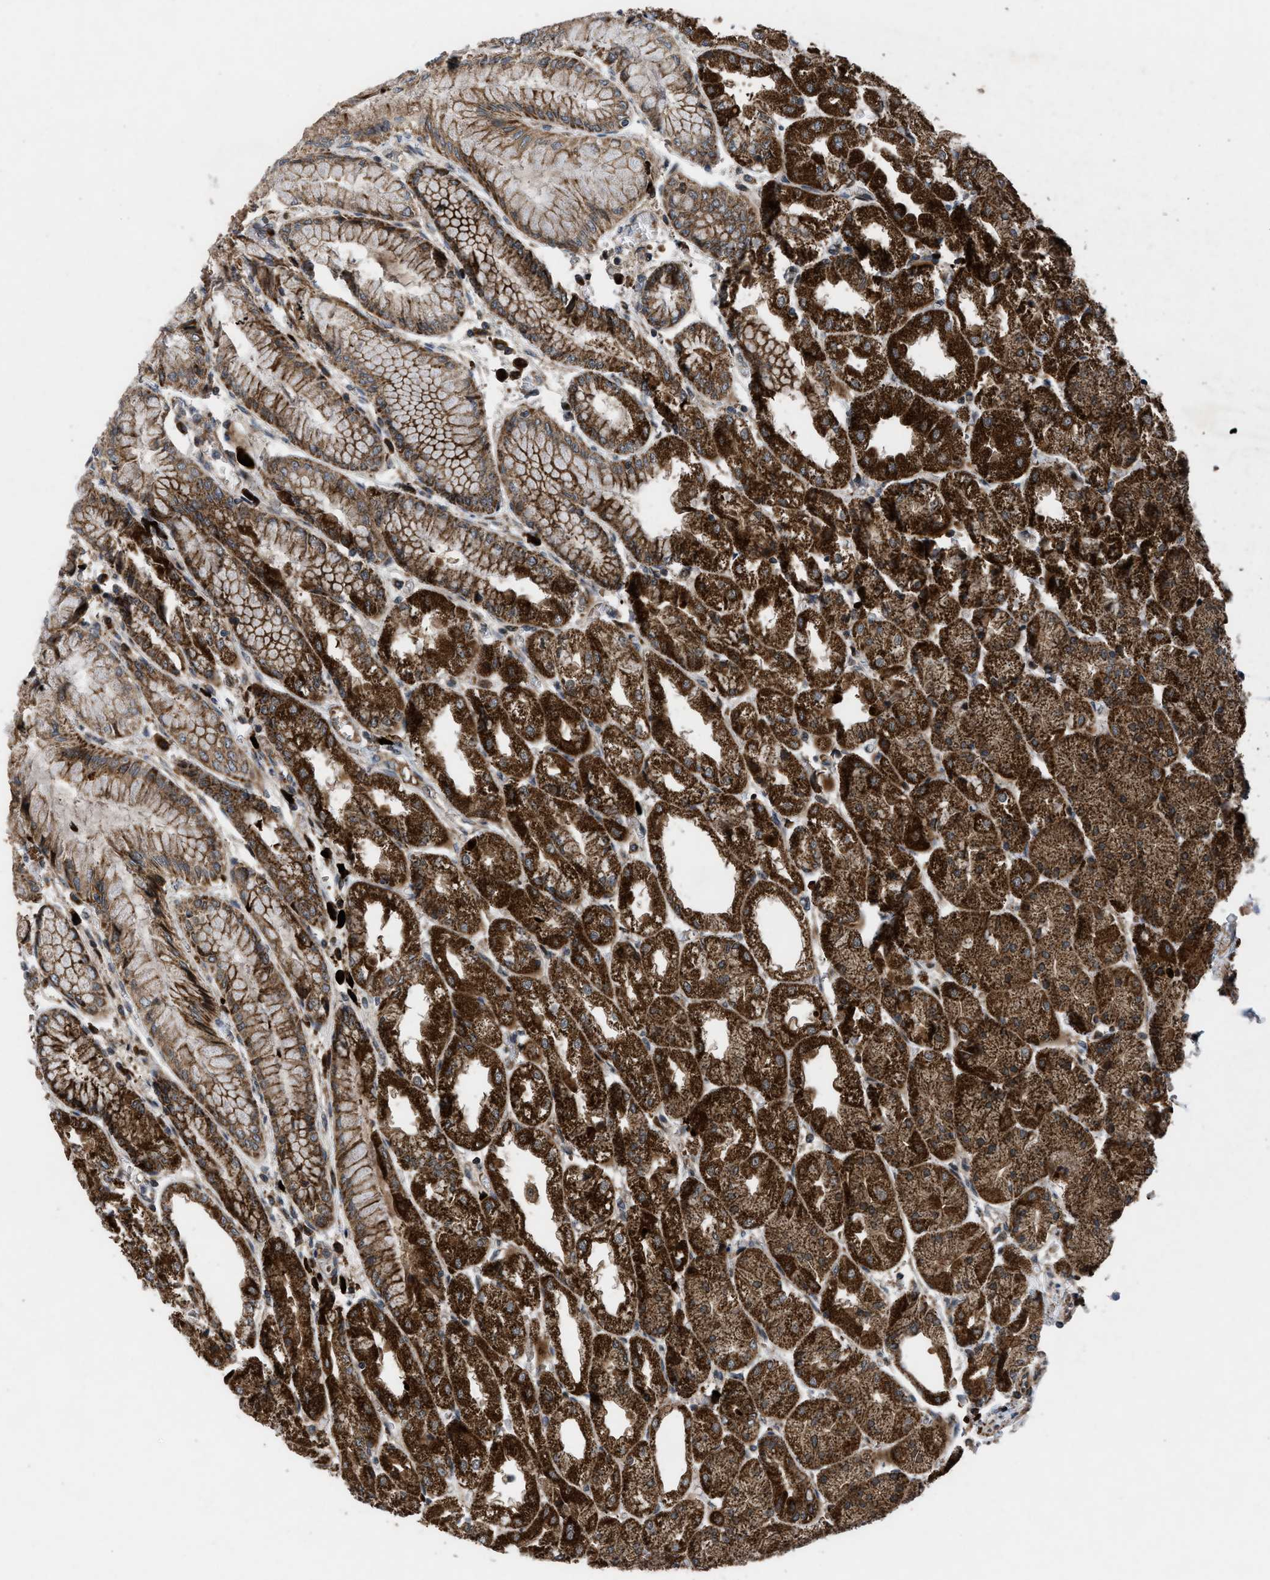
{"staining": {"intensity": "strong", "quantity": ">75%", "location": "cytoplasmic/membranous"}, "tissue": "stomach", "cell_type": "Glandular cells", "image_type": "normal", "snomed": [{"axis": "morphology", "description": "Normal tissue, NOS"}, {"axis": "topography", "description": "Stomach, upper"}], "caption": "Protein analysis of unremarkable stomach exhibits strong cytoplasmic/membranous positivity in approximately >75% of glandular cells.", "gene": "AP3M2", "patient": {"sex": "male", "age": 72}}